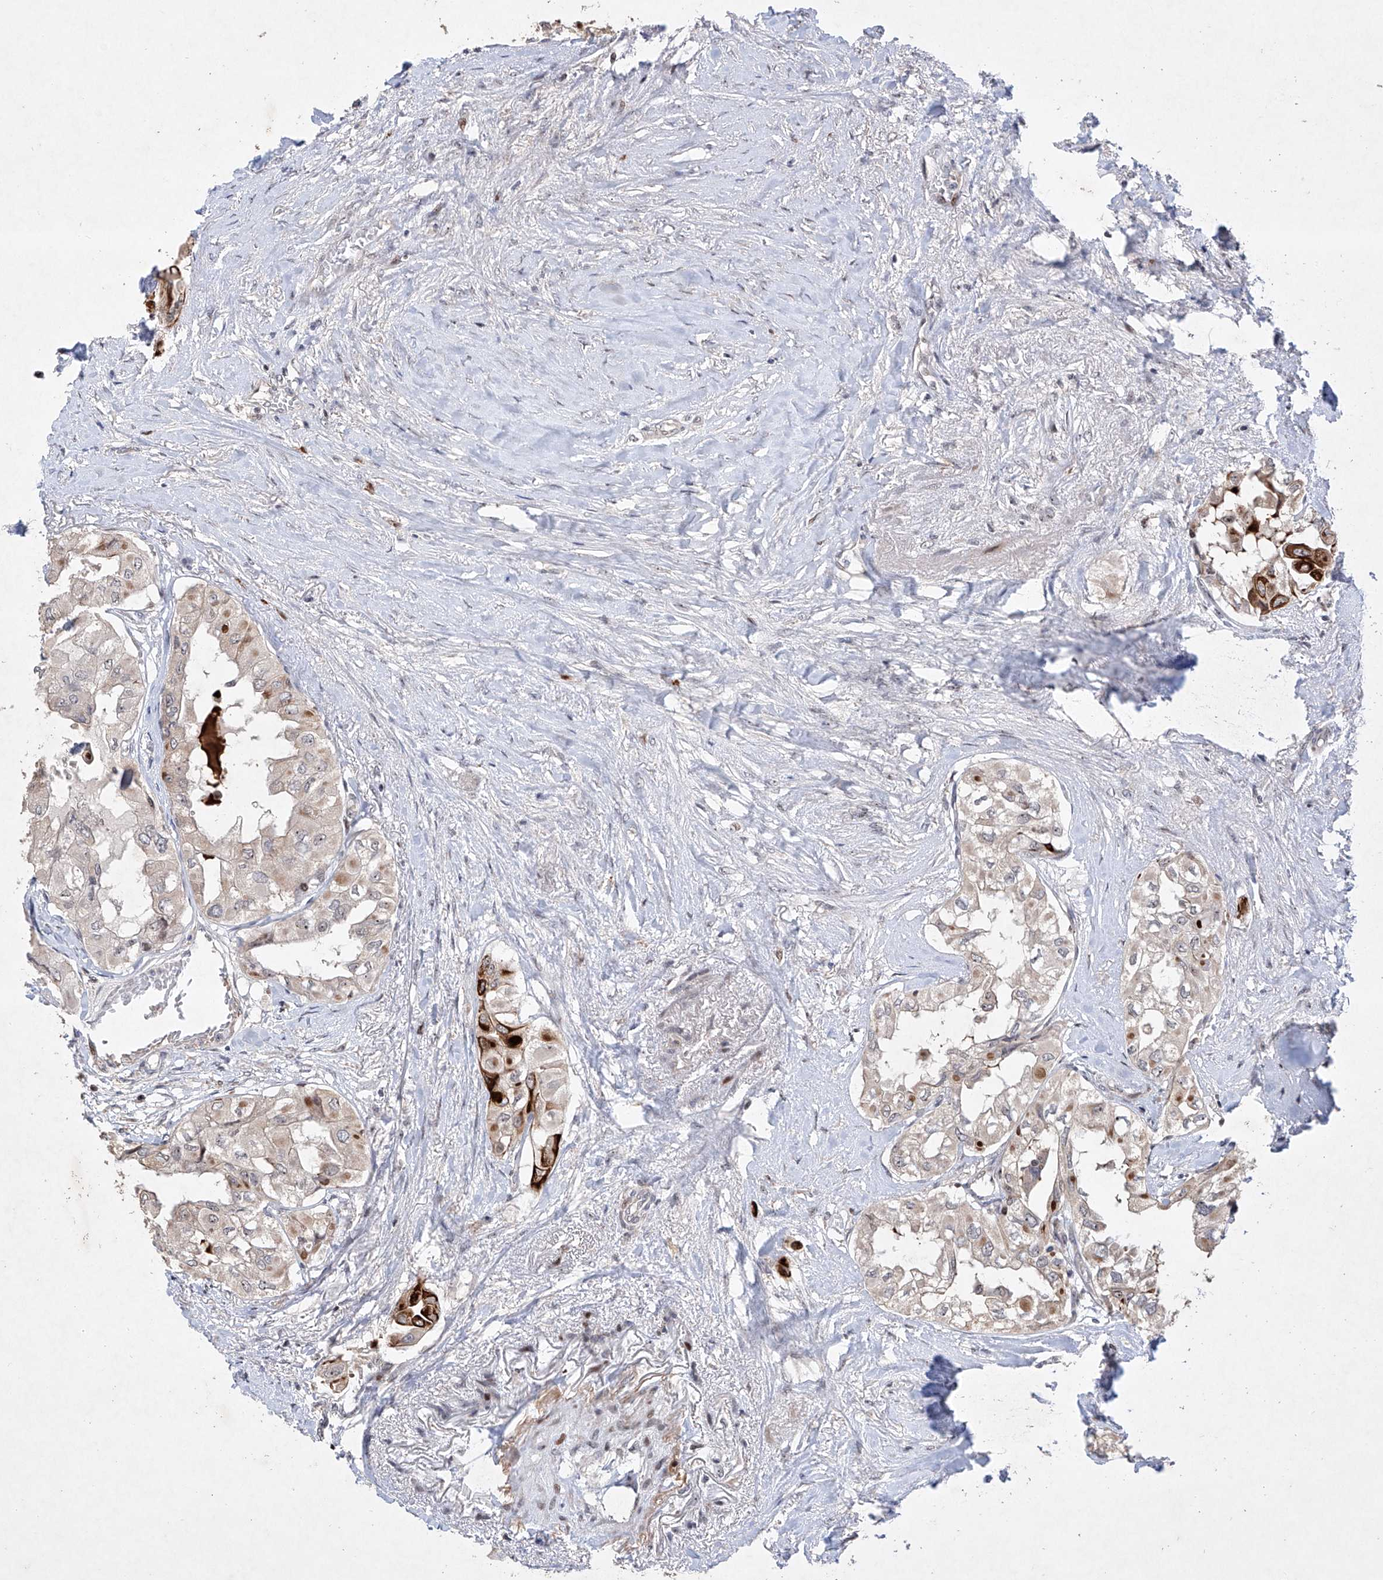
{"staining": {"intensity": "strong", "quantity": "<25%", "location": "cytoplasmic/membranous"}, "tissue": "thyroid cancer", "cell_type": "Tumor cells", "image_type": "cancer", "snomed": [{"axis": "morphology", "description": "Papillary adenocarcinoma, NOS"}, {"axis": "topography", "description": "Thyroid gland"}], "caption": "Brown immunohistochemical staining in human thyroid cancer demonstrates strong cytoplasmic/membranous positivity in approximately <25% of tumor cells.", "gene": "AFG1L", "patient": {"sex": "female", "age": 59}}